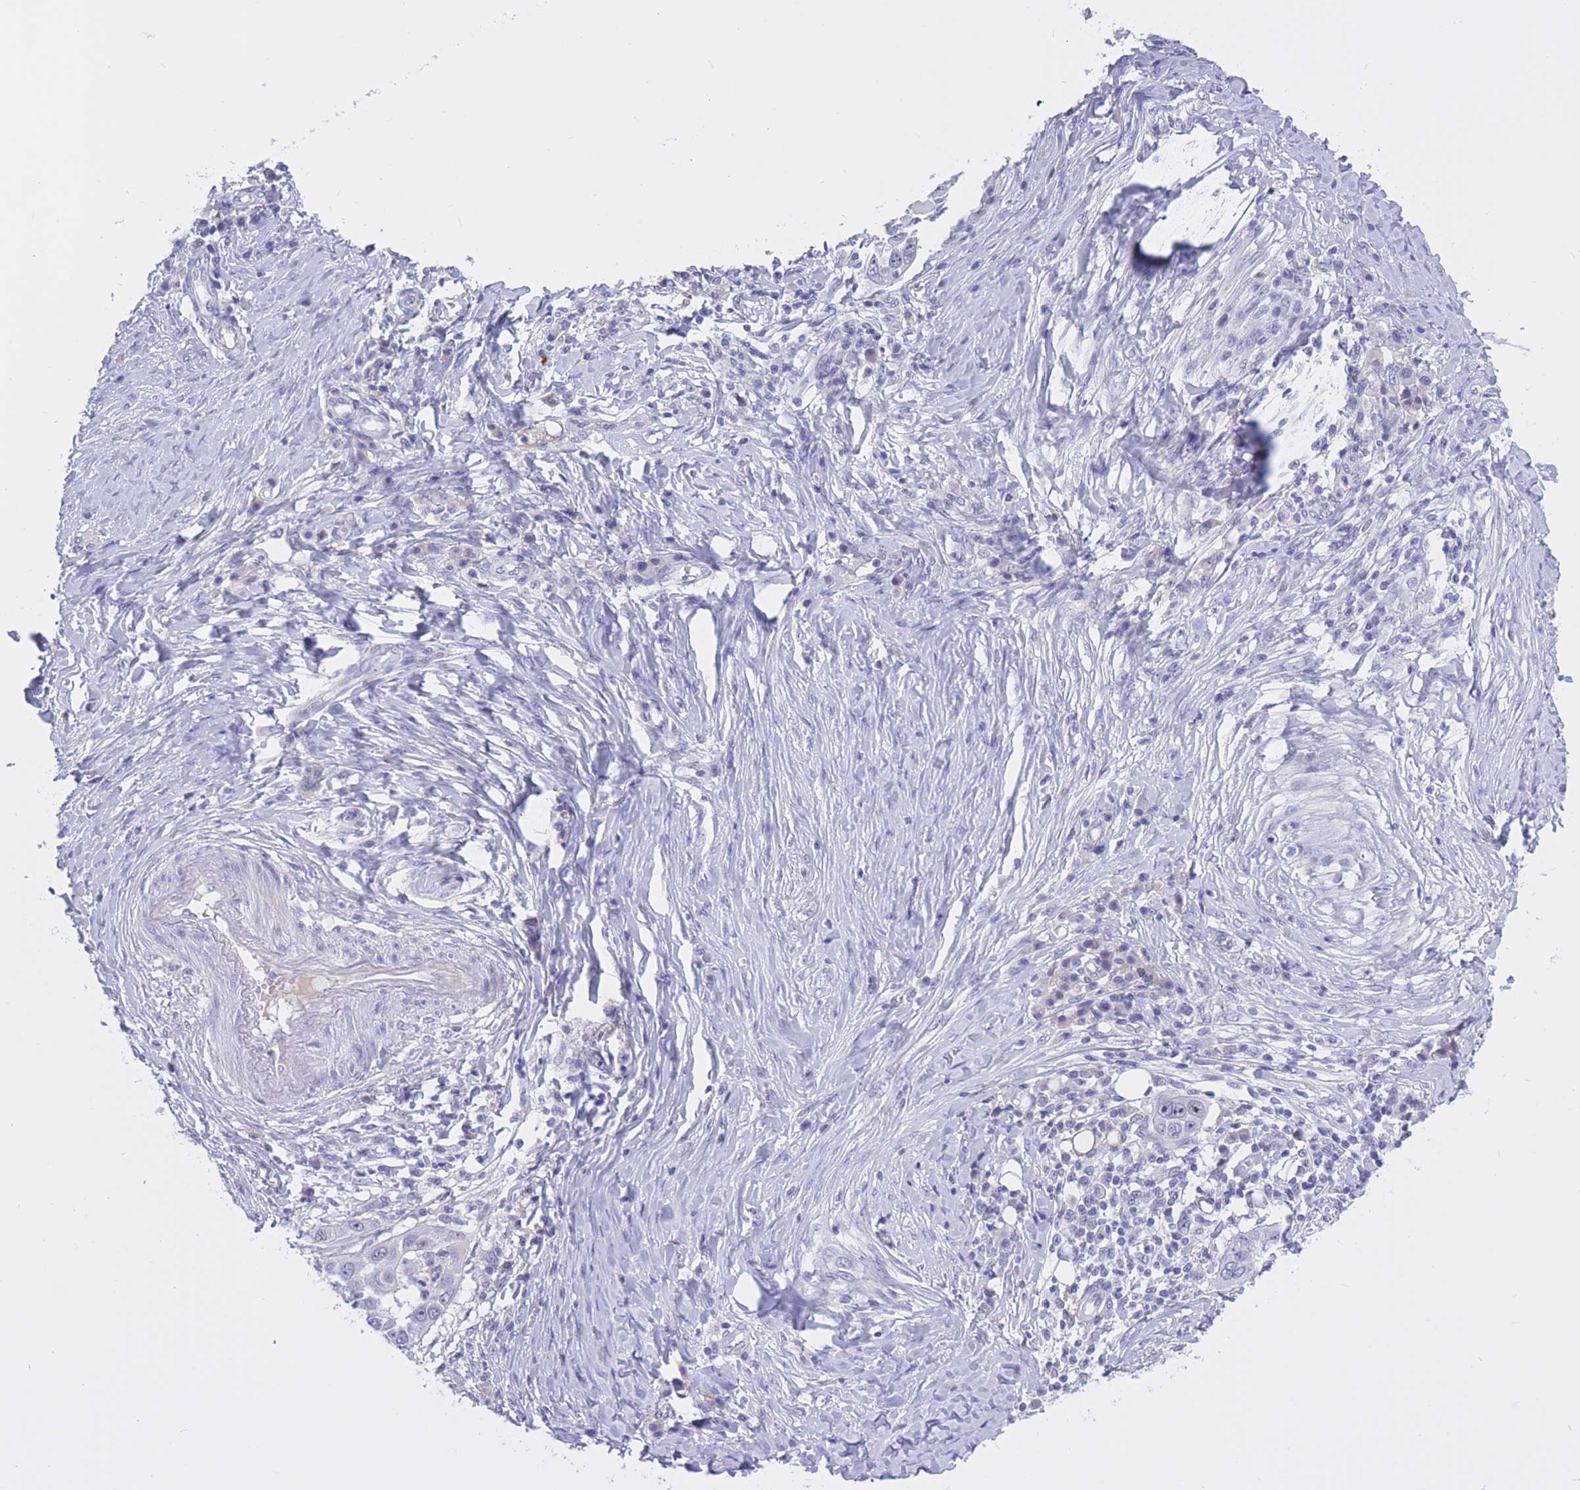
{"staining": {"intensity": "negative", "quantity": "none", "location": "none"}, "tissue": "skin cancer", "cell_type": "Tumor cells", "image_type": "cancer", "snomed": [{"axis": "morphology", "description": "Squamous cell carcinoma, NOS"}, {"axis": "topography", "description": "Skin"}], "caption": "Squamous cell carcinoma (skin) was stained to show a protein in brown. There is no significant positivity in tumor cells.", "gene": "BOP1", "patient": {"sex": "female", "age": 44}}